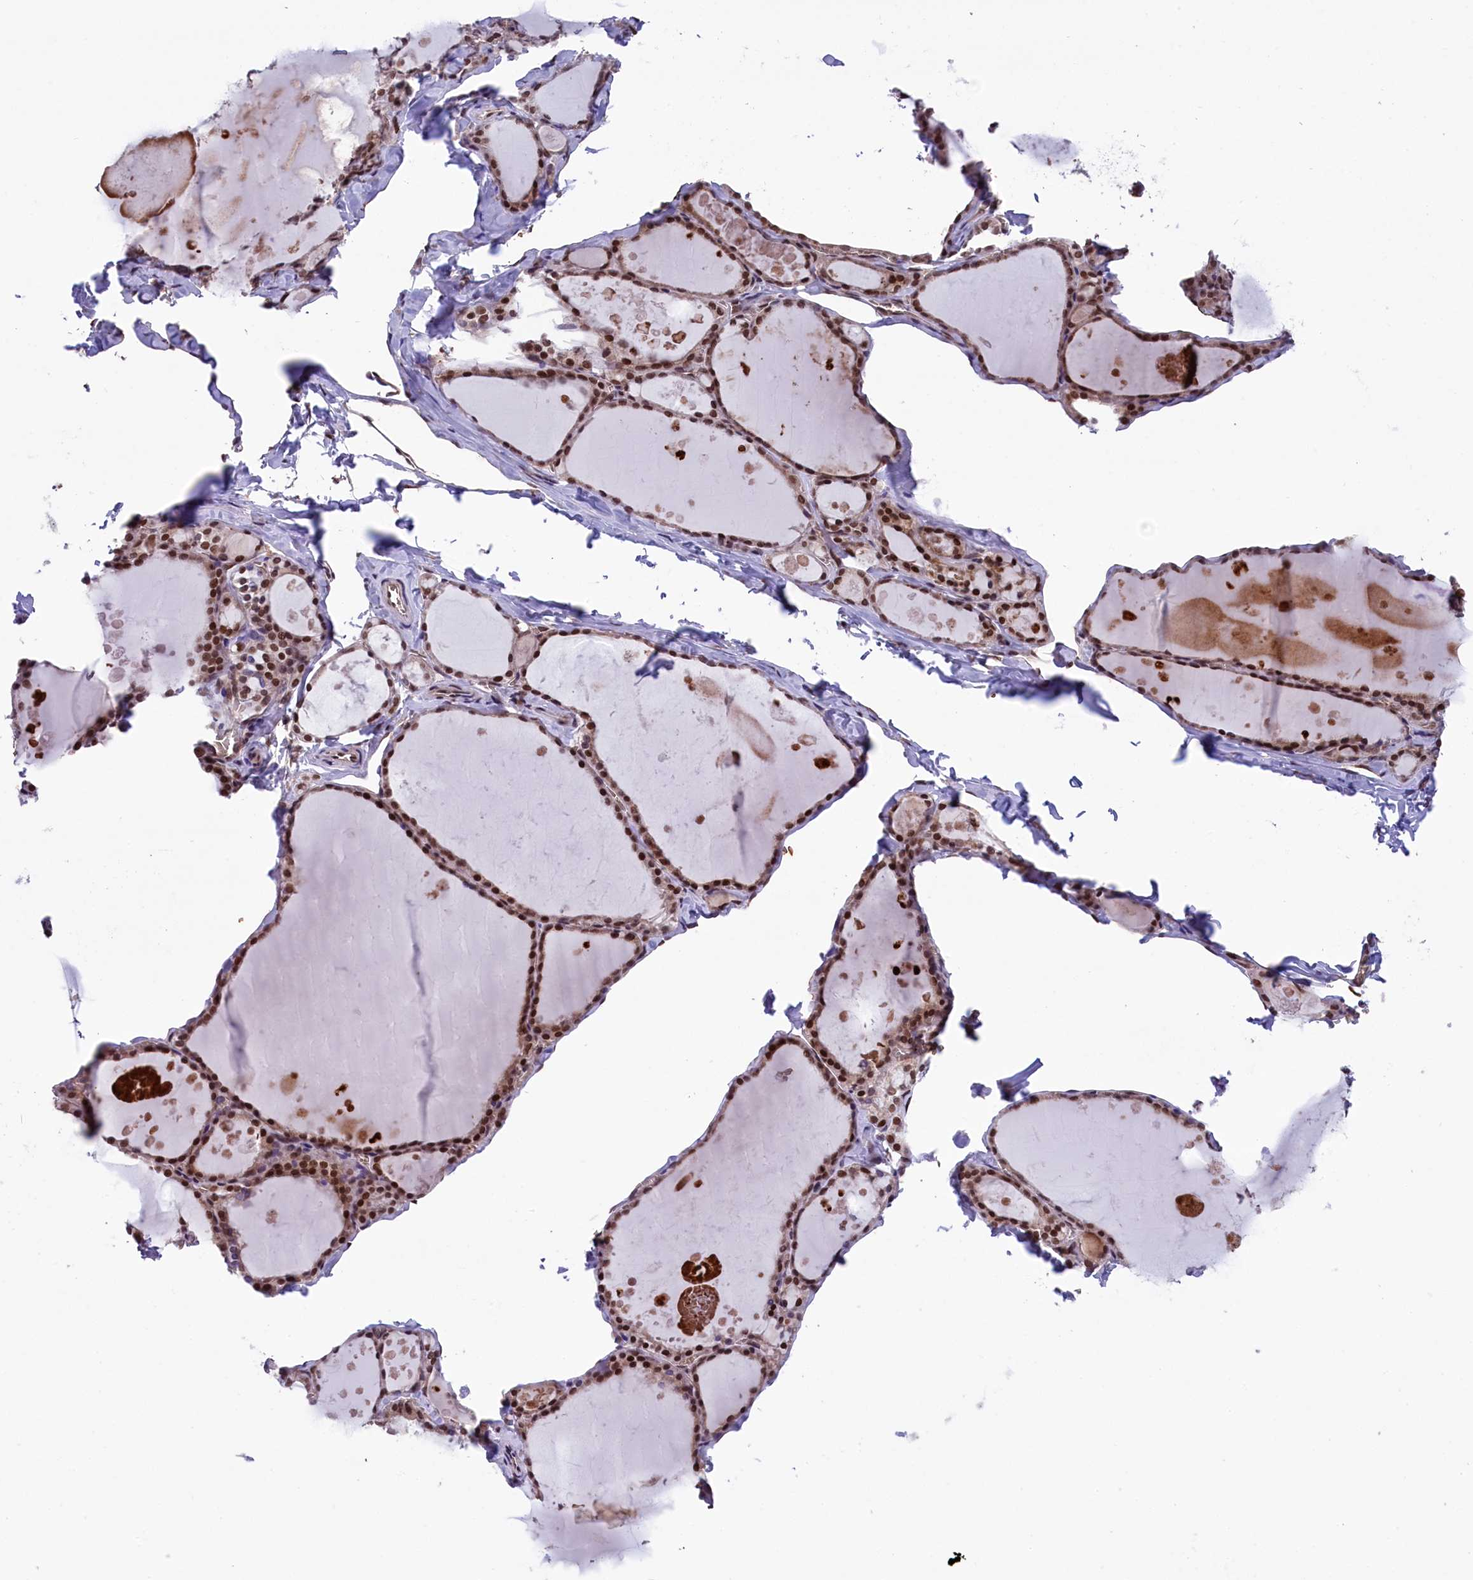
{"staining": {"intensity": "strong", "quantity": ">75%", "location": "cytoplasmic/membranous,nuclear"}, "tissue": "thyroid gland", "cell_type": "Glandular cells", "image_type": "normal", "snomed": [{"axis": "morphology", "description": "Normal tissue, NOS"}, {"axis": "topography", "description": "Thyroid gland"}], "caption": "There is high levels of strong cytoplasmic/membranous,nuclear expression in glandular cells of benign thyroid gland, as demonstrated by immunohistochemical staining (brown color).", "gene": "MPHOSPH8", "patient": {"sex": "male", "age": 56}}